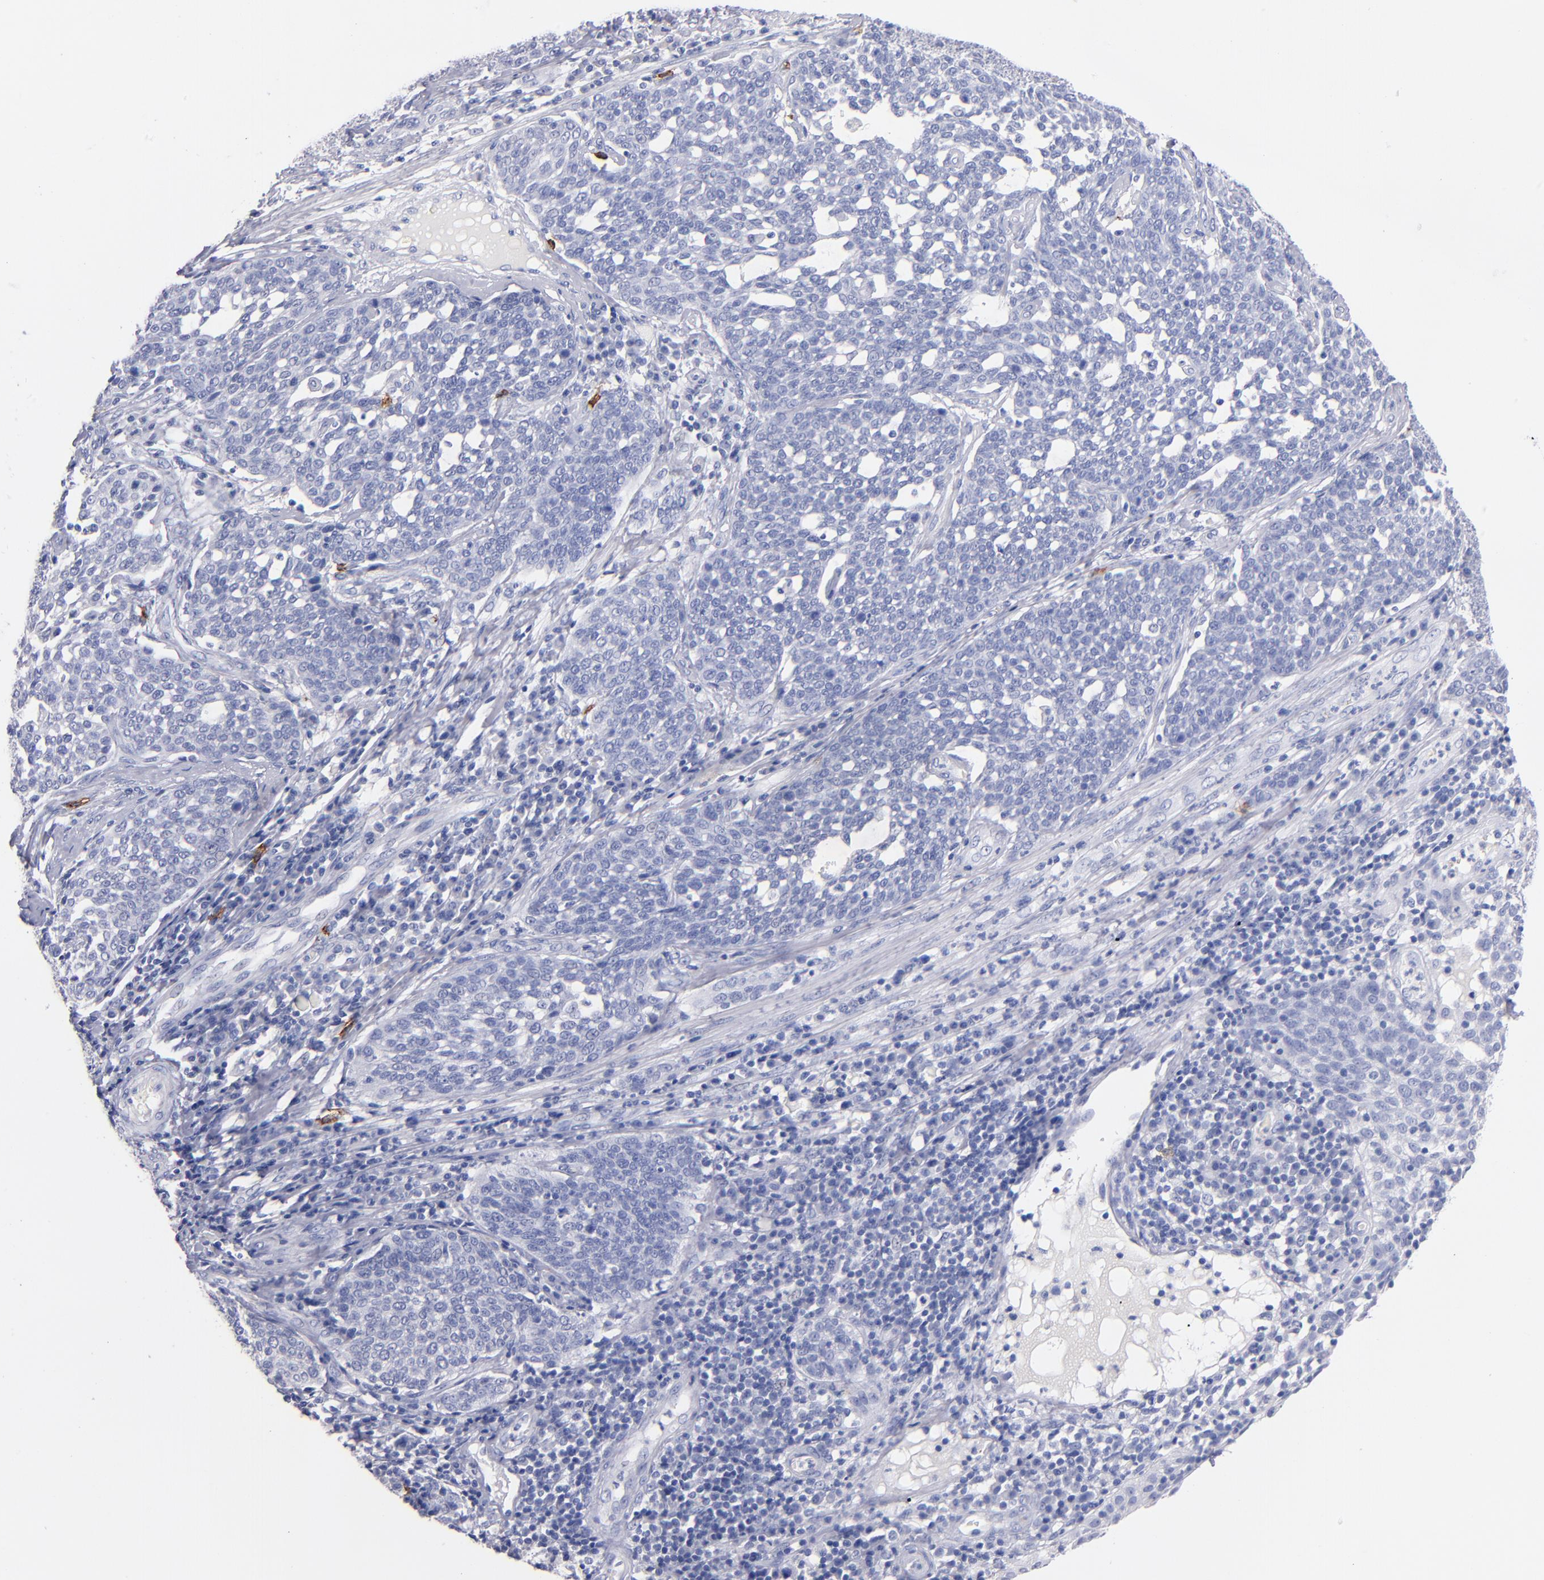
{"staining": {"intensity": "weak", "quantity": "<25%", "location": "cytoplasmic/membranous"}, "tissue": "cervical cancer", "cell_type": "Tumor cells", "image_type": "cancer", "snomed": [{"axis": "morphology", "description": "Squamous cell carcinoma, NOS"}, {"axis": "topography", "description": "Cervix"}], "caption": "Immunohistochemistry (IHC) photomicrograph of human cervical squamous cell carcinoma stained for a protein (brown), which shows no expression in tumor cells. (DAB IHC visualized using brightfield microscopy, high magnification).", "gene": "KIT", "patient": {"sex": "female", "age": 34}}